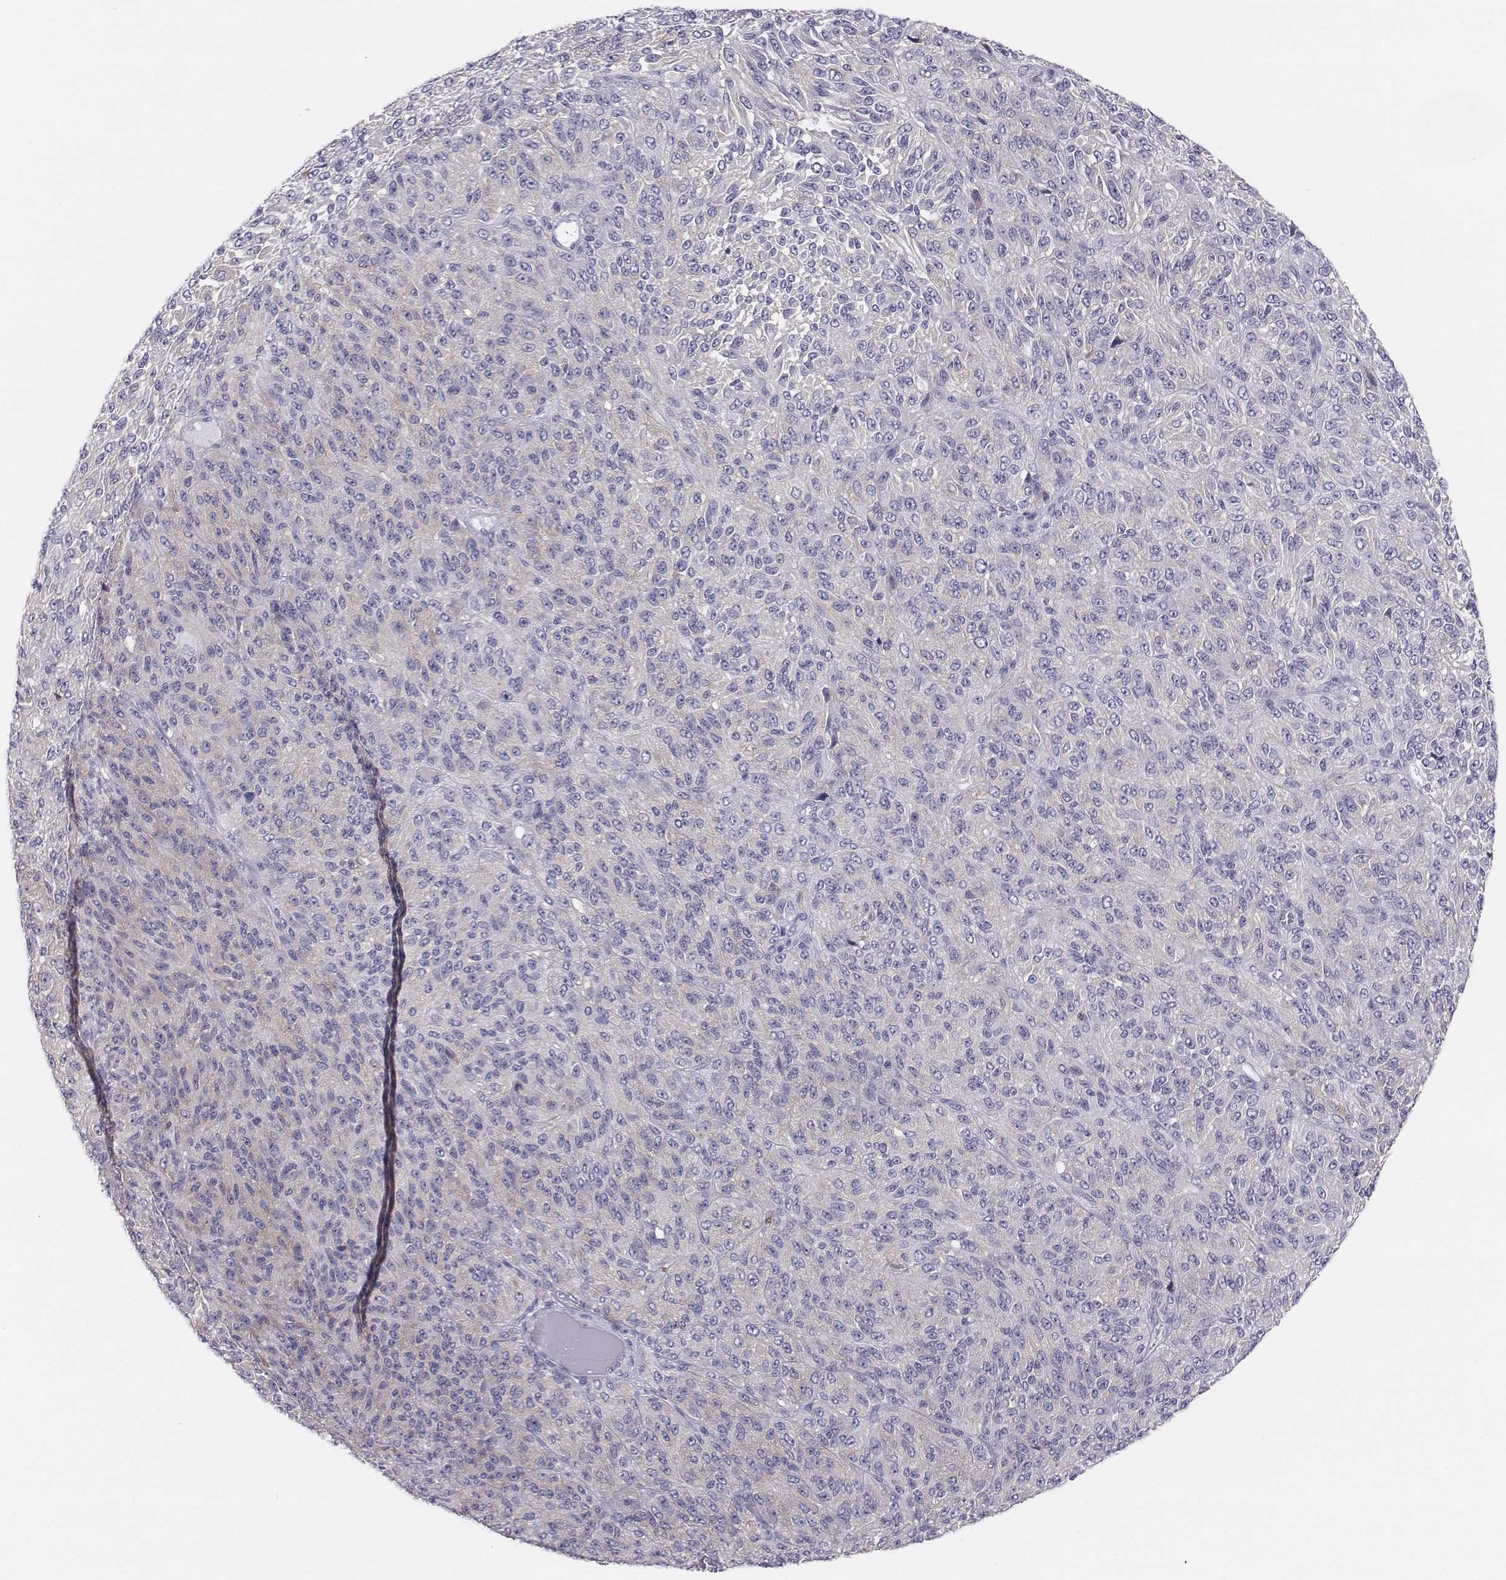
{"staining": {"intensity": "negative", "quantity": "none", "location": "none"}, "tissue": "melanoma", "cell_type": "Tumor cells", "image_type": "cancer", "snomed": [{"axis": "morphology", "description": "Malignant melanoma, Metastatic site"}, {"axis": "topography", "description": "Brain"}], "caption": "This is an immunohistochemistry (IHC) micrograph of melanoma. There is no expression in tumor cells.", "gene": "CHST14", "patient": {"sex": "female", "age": 56}}